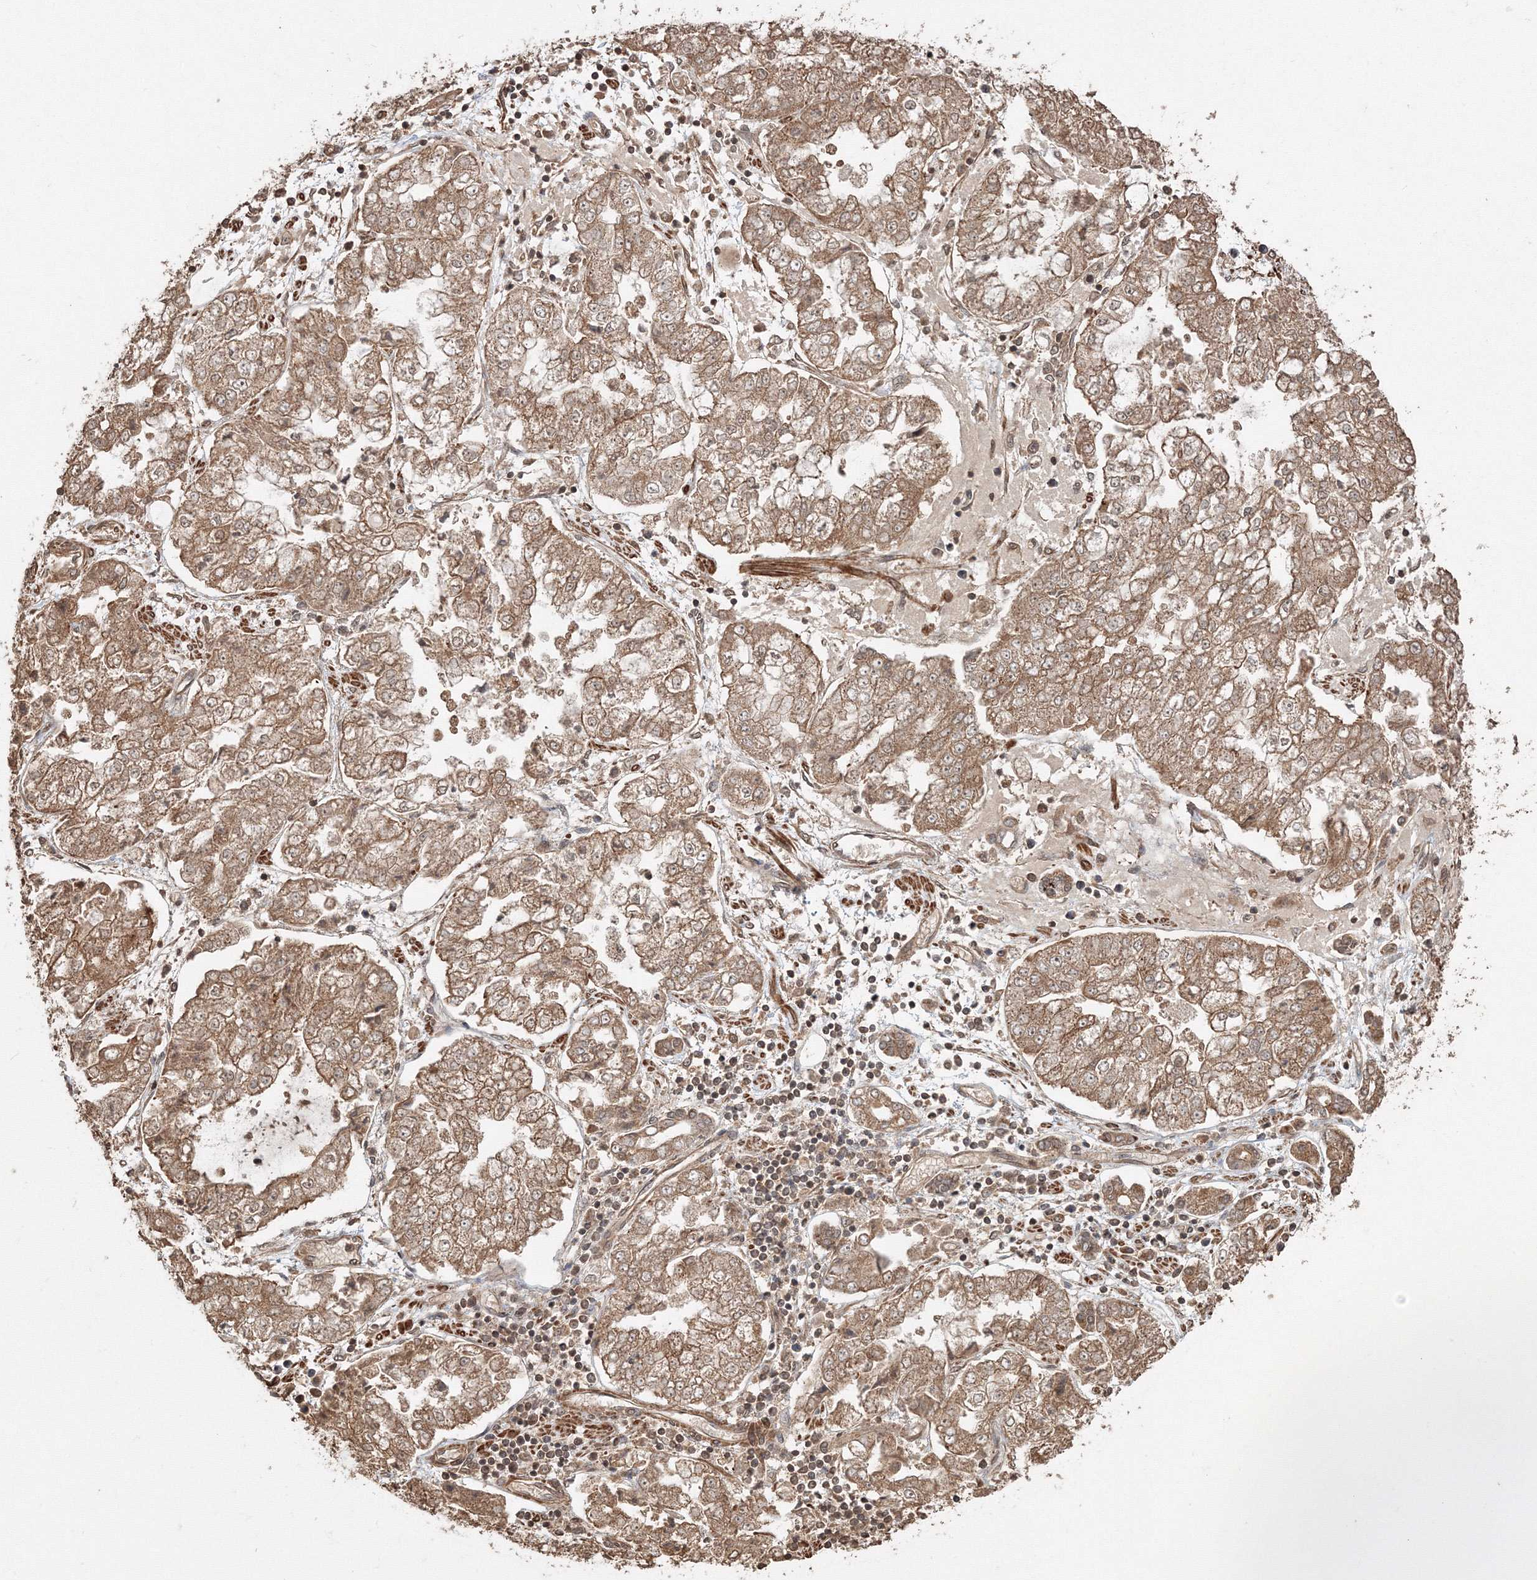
{"staining": {"intensity": "moderate", "quantity": ">75%", "location": "cytoplasmic/membranous"}, "tissue": "stomach cancer", "cell_type": "Tumor cells", "image_type": "cancer", "snomed": [{"axis": "morphology", "description": "Adenocarcinoma, NOS"}, {"axis": "topography", "description": "Stomach"}], "caption": "The micrograph displays immunohistochemical staining of stomach cancer (adenocarcinoma). There is moderate cytoplasmic/membranous staining is appreciated in approximately >75% of tumor cells. (DAB (3,3'-diaminobenzidine) = brown stain, brightfield microscopy at high magnification).", "gene": "CCDC122", "patient": {"sex": "male", "age": 76}}